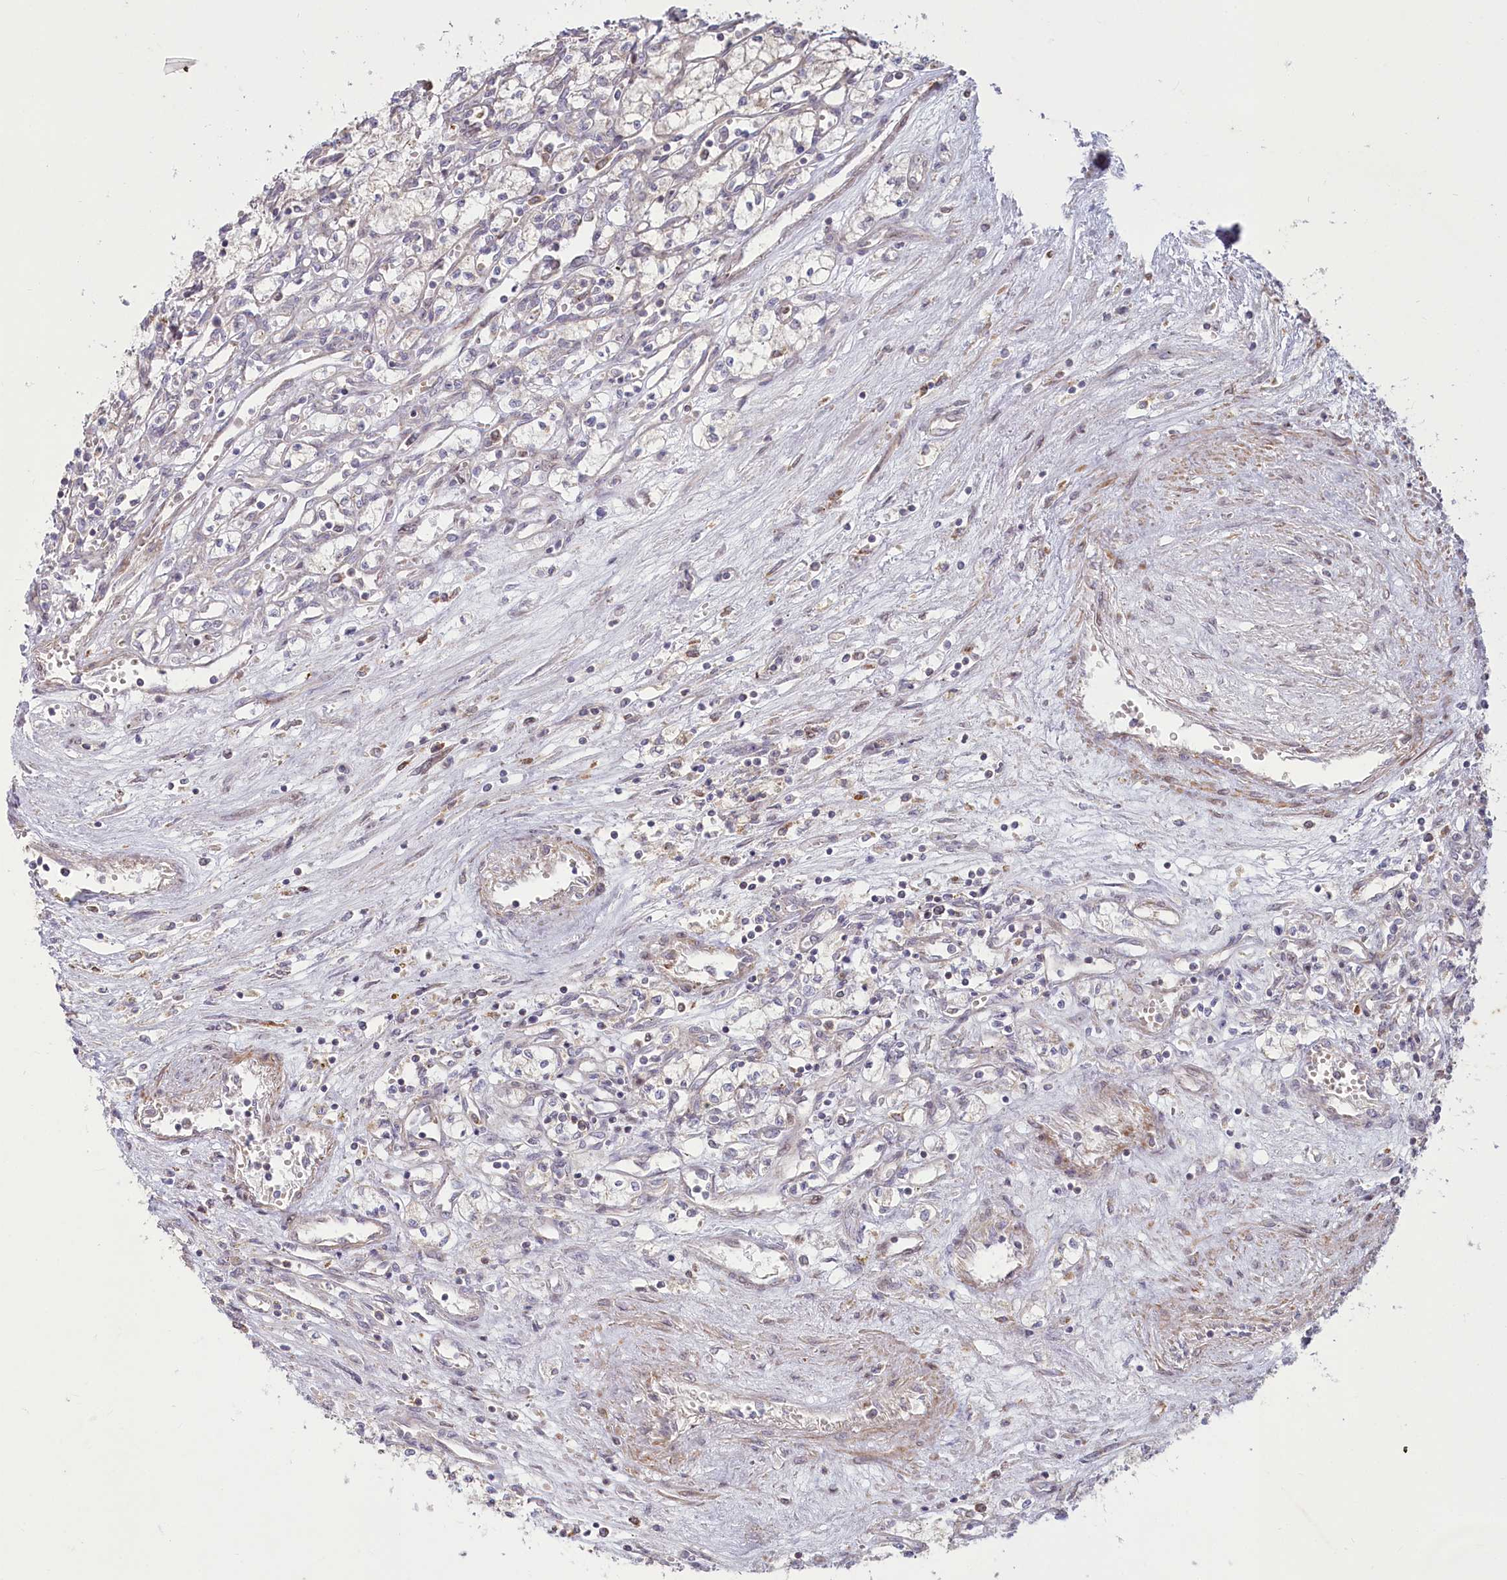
{"staining": {"intensity": "negative", "quantity": "none", "location": "none"}, "tissue": "renal cancer", "cell_type": "Tumor cells", "image_type": "cancer", "snomed": [{"axis": "morphology", "description": "Adenocarcinoma, NOS"}, {"axis": "topography", "description": "Kidney"}], "caption": "Human renal cancer stained for a protein using IHC shows no staining in tumor cells.", "gene": "MTG1", "patient": {"sex": "male", "age": 59}}